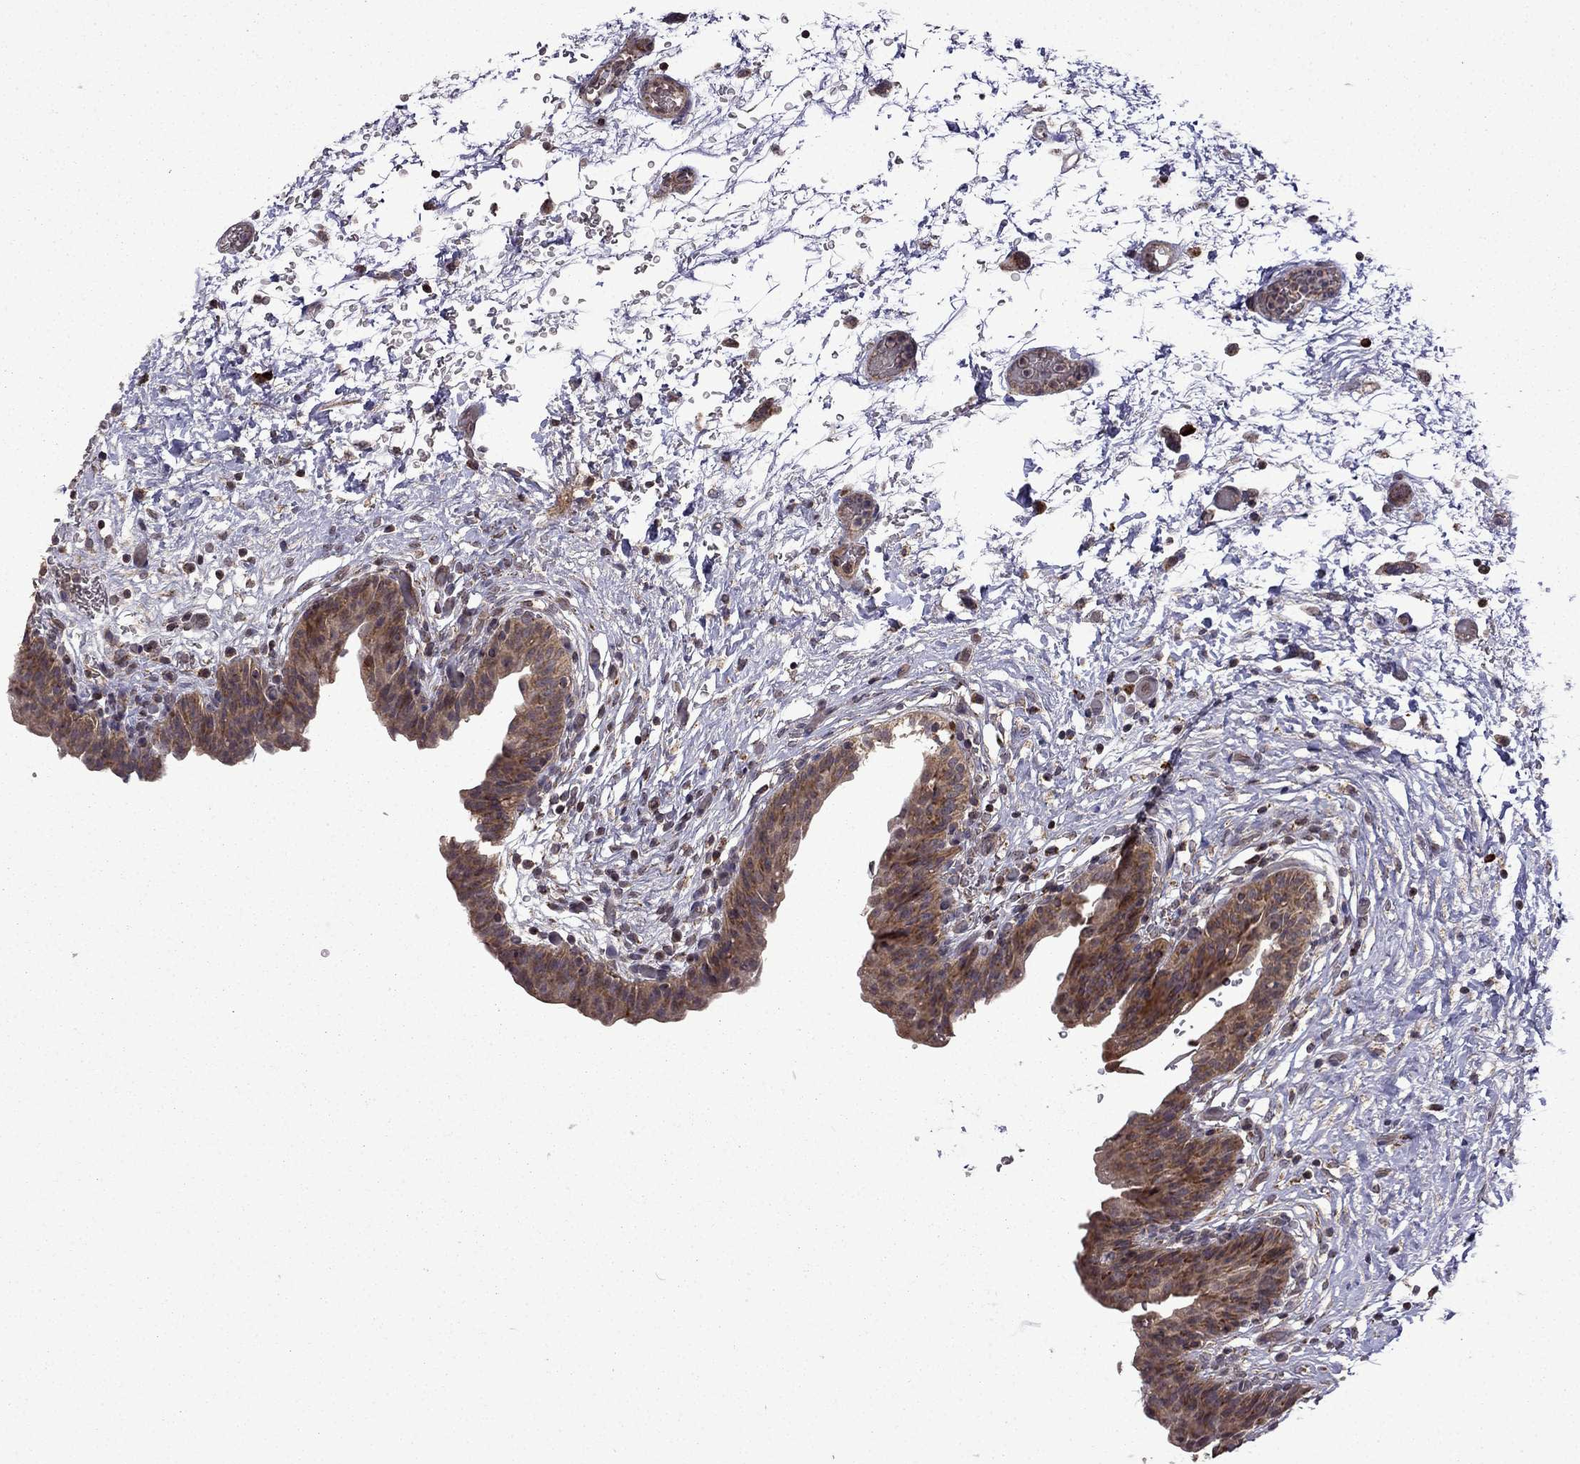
{"staining": {"intensity": "moderate", "quantity": ">75%", "location": "cytoplasmic/membranous"}, "tissue": "urinary bladder", "cell_type": "Urothelial cells", "image_type": "normal", "snomed": [{"axis": "morphology", "description": "Normal tissue, NOS"}, {"axis": "topography", "description": "Urinary bladder"}], "caption": "Urothelial cells show medium levels of moderate cytoplasmic/membranous expression in approximately >75% of cells in normal urinary bladder. (DAB IHC with brightfield microscopy, high magnification).", "gene": "TAB2", "patient": {"sex": "male", "age": 69}}